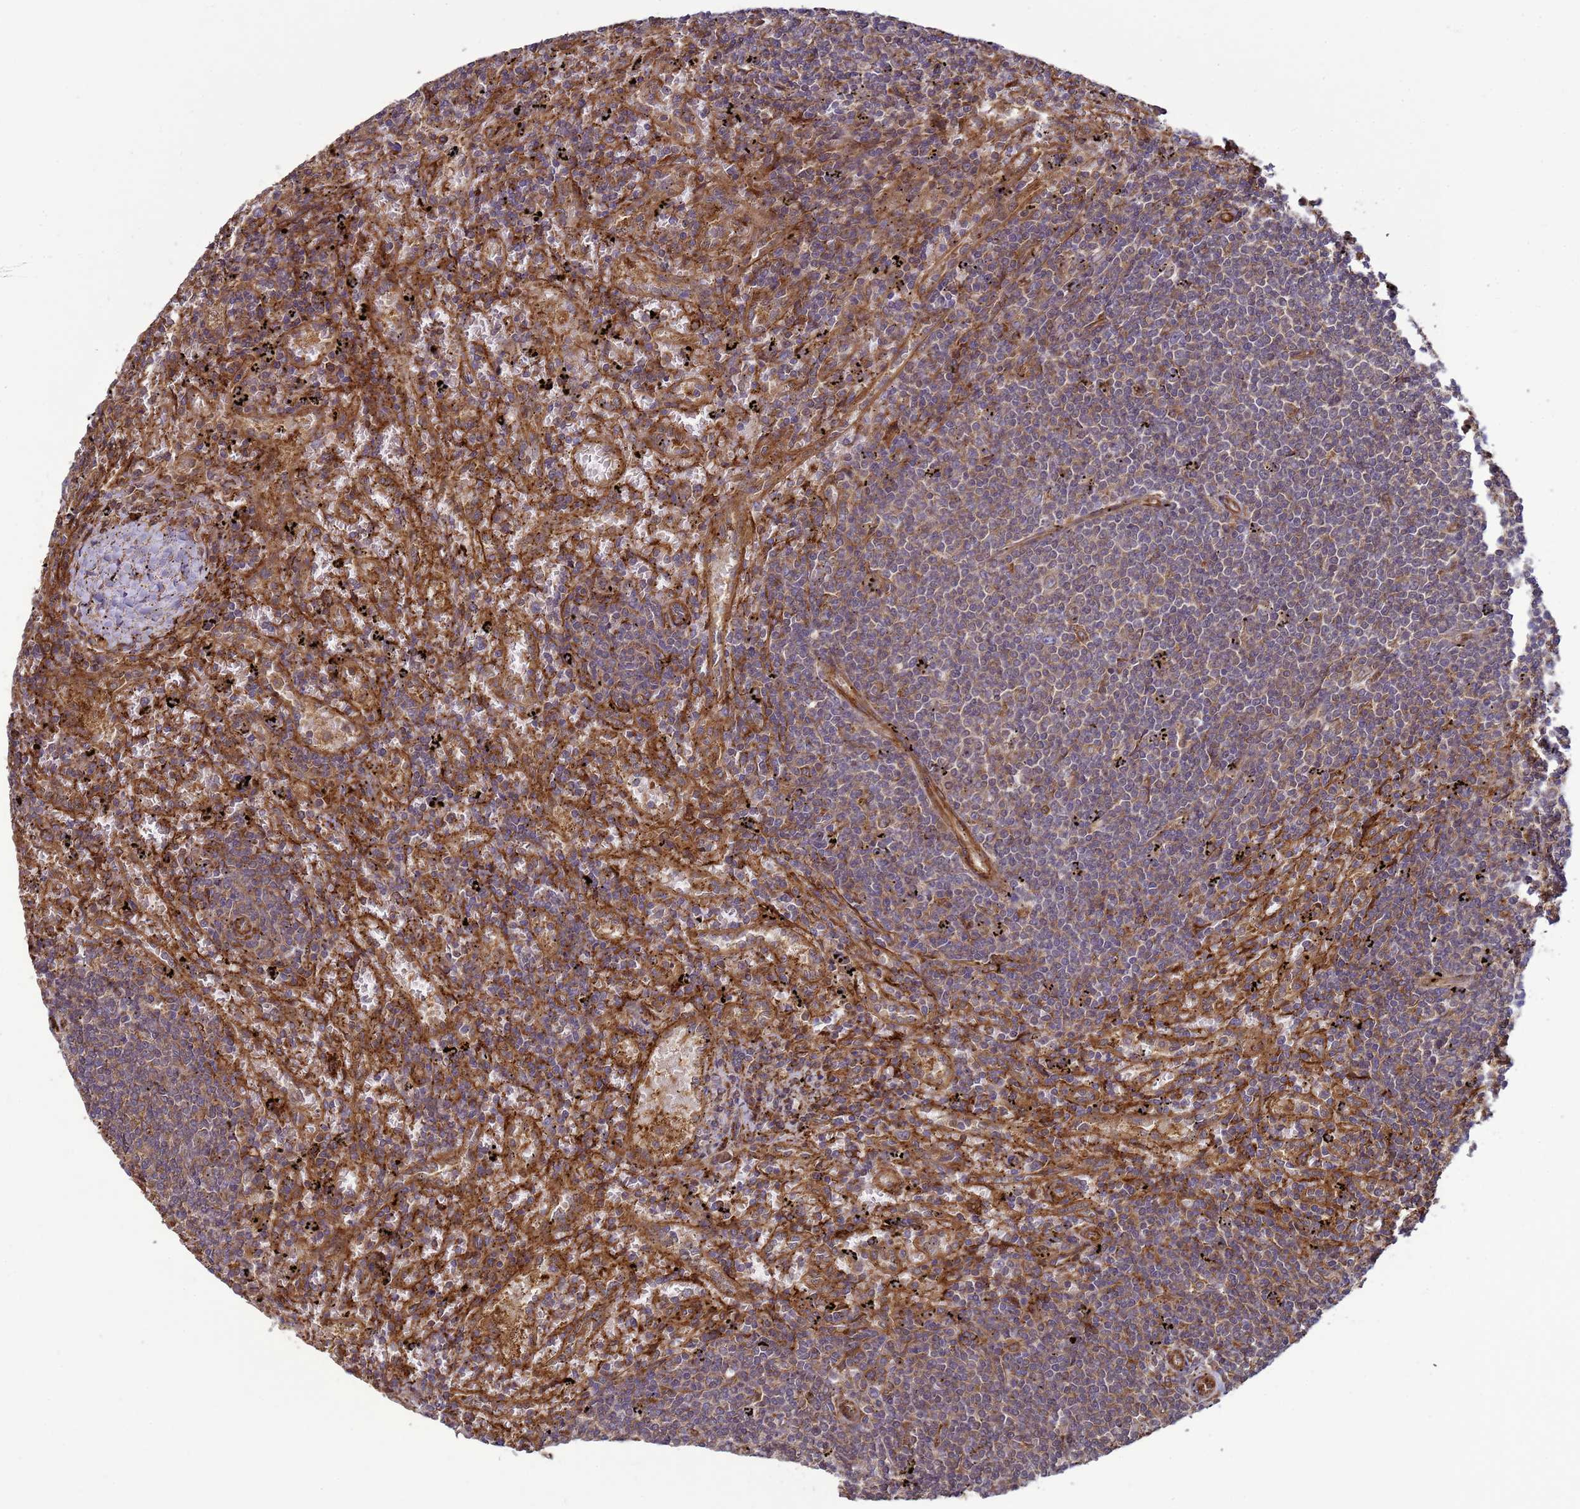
{"staining": {"intensity": "weak", "quantity": "<25%", "location": "cytoplasmic/membranous"}, "tissue": "lymphoma", "cell_type": "Tumor cells", "image_type": "cancer", "snomed": [{"axis": "morphology", "description": "Malignant lymphoma, non-Hodgkin's type, Low grade"}, {"axis": "topography", "description": "Spleen"}], "caption": "Immunohistochemistry photomicrograph of human lymphoma stained for a protein (brown), which displays no positivity in tumor cells. The staining is performed using DAB (3,3'-diaminobenzidine) brown chromogen with nuclei counter-stained in using hematoxylin.", "gene": "CNOT1", "patient": {"sex": "male", "age": 76}}